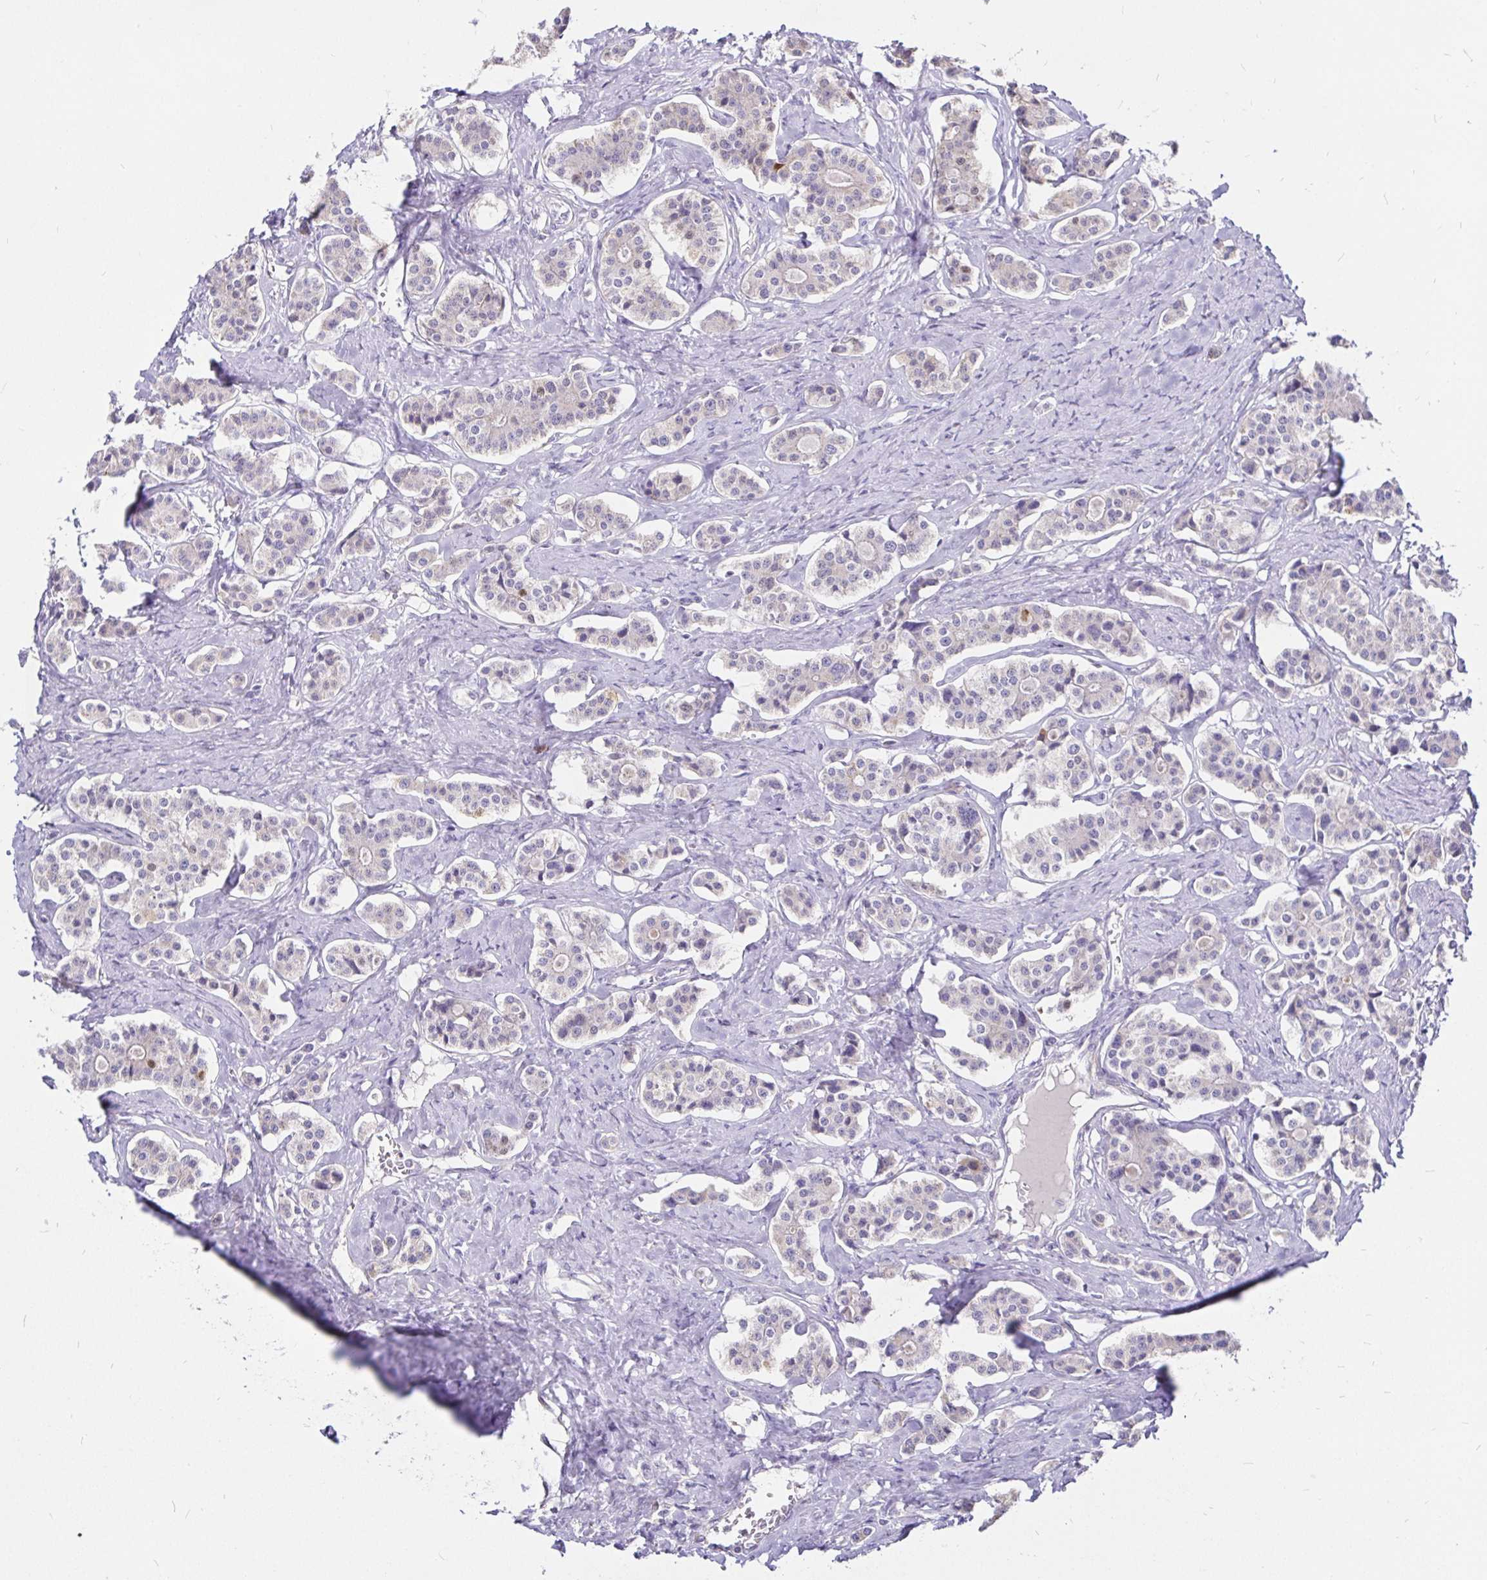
{"staining": {"intensity": "negative", "quantity": "none", "location": "none"}, "tissue": "carcinoid", "cell_type": "Tumor cells", "image_type": "cancer", "snomed": [{"axis": "morphology", "description": "Carcinoid, malignant, NOS"}, {"axis": "topography", "description": "Small intestine"}], "caption": "DAB (3,3'-diaminobenzidine) immunohistochemical staining of carcinoid reveals no significant staining in tumor cells.", "gene": "PGAM2", "patient": {"sex": "male", "age": 63}}